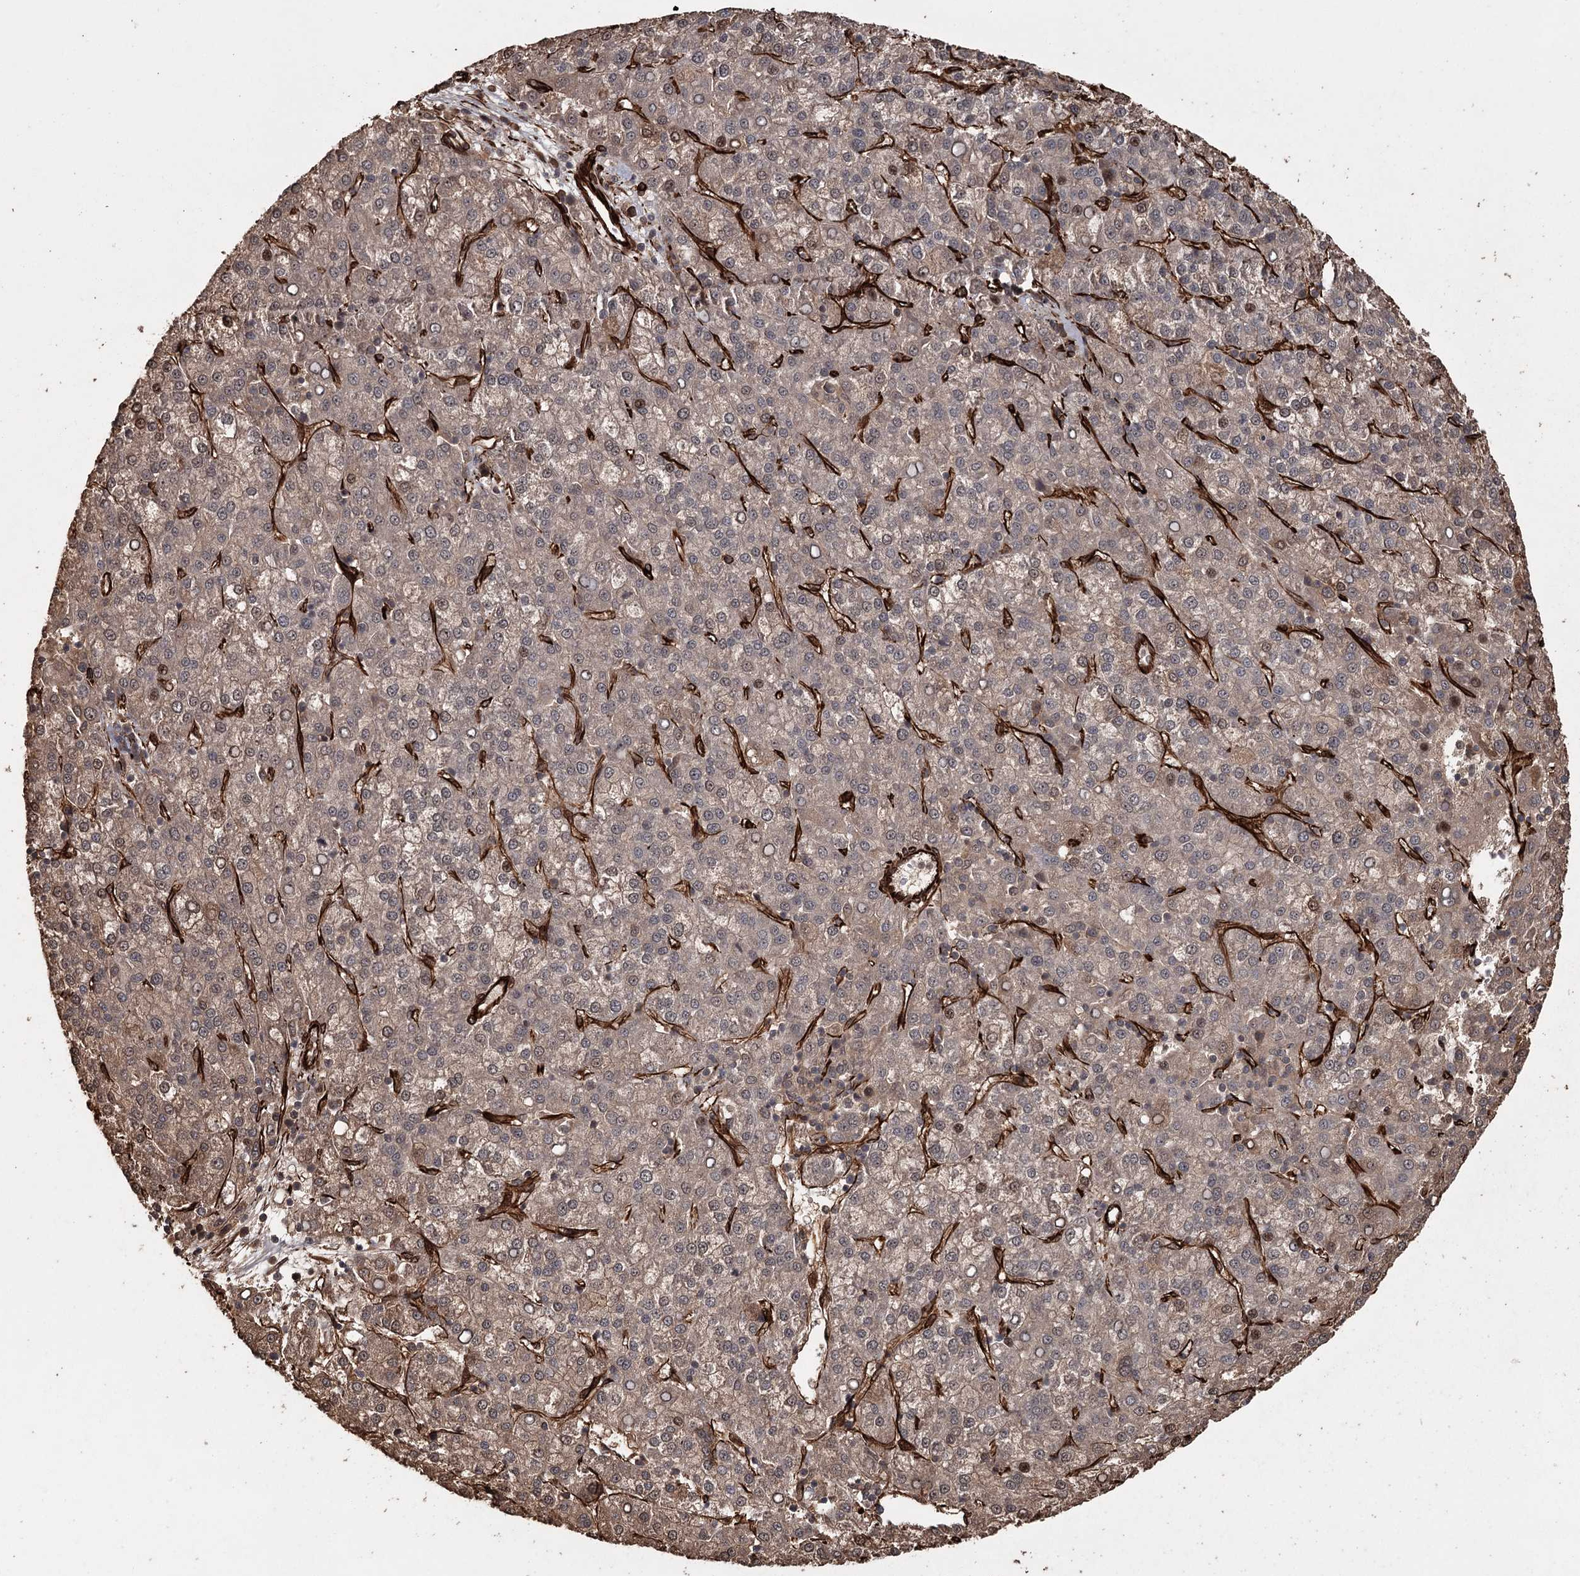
{"staining": {"intensity": "weak", "quantity": "25%-75%", "location": "nuclear"}, "tissue": "liver cancer", "cell_type": "Tumor cells", "image_type": "cancer", "snomed": [{"axis": "morphology", "description": "Carcinoma, Hepatocellular, NOS"}, {"axis": "topography", "description": "Liver"}], "caption": "Protein staining by immunohistochemistry reveals weak nuclear staining in approximately 25%-75% of tumor cells in liver hepatocellular carcinoma.", "gene": "RPAP3", "patient": {"sex": "female", "age": 58}}